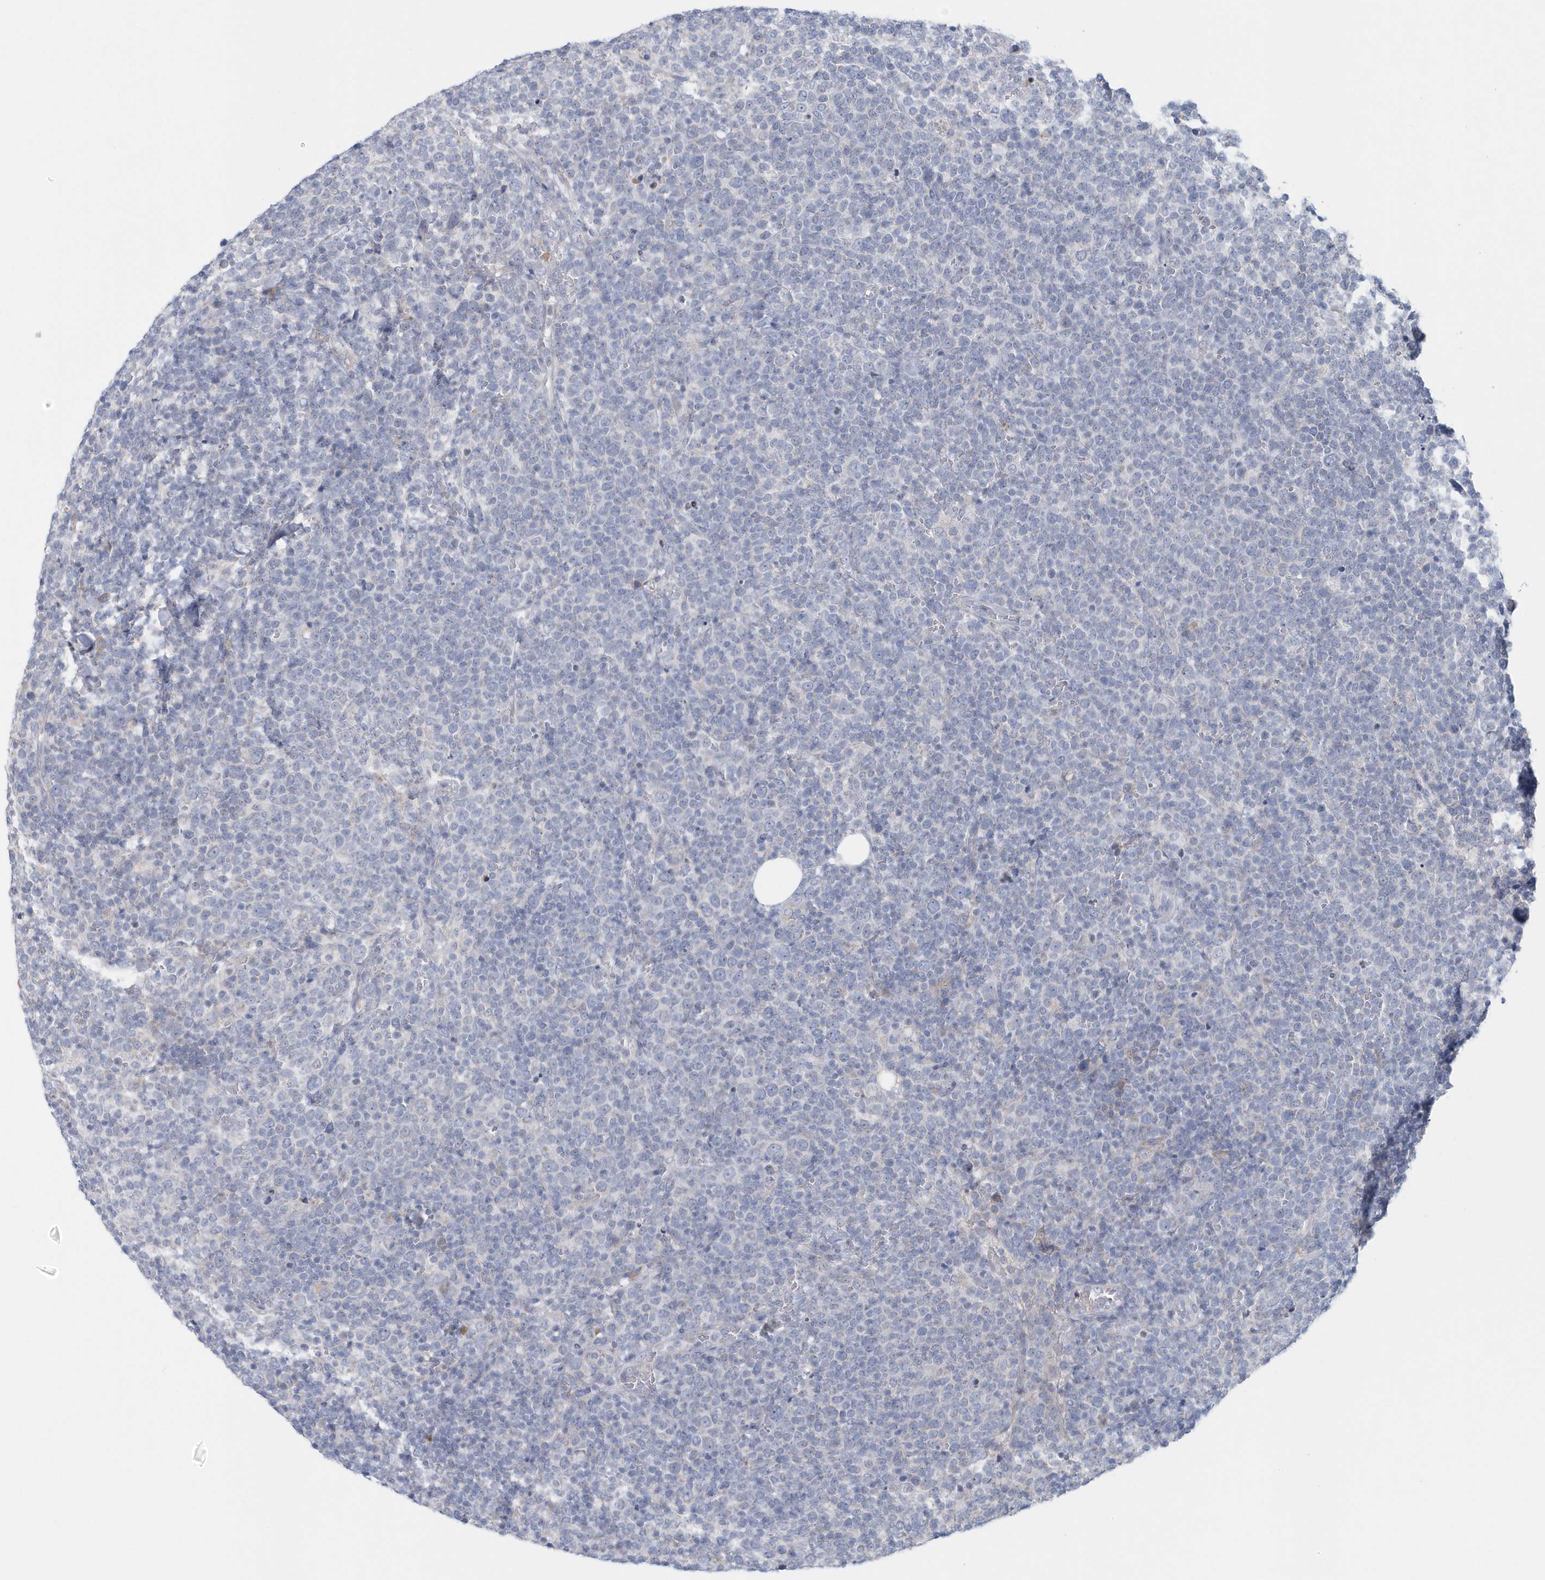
{"staining": {"intensity": "negative", "quantity": "none", "location": "none"}, "tissue": "lymphoma", "cell_type": "Tumor cells", "image_type": "cancer", "snomed": [{"axis": "morphology", "description": "Malignant lymphoma, non-Hodgkin's type, High grade"}, {"axis": "topography", "description": "Lymph node"}], "caption": "There is no significant positivity in tumor cells of malignant lymphoma, non-Hodgkin's type (high-grade). (DAB IHC with hematoxylin counter stain).", "gene": "SPATA18", "patient": {"sex": "male", "age": 61}}